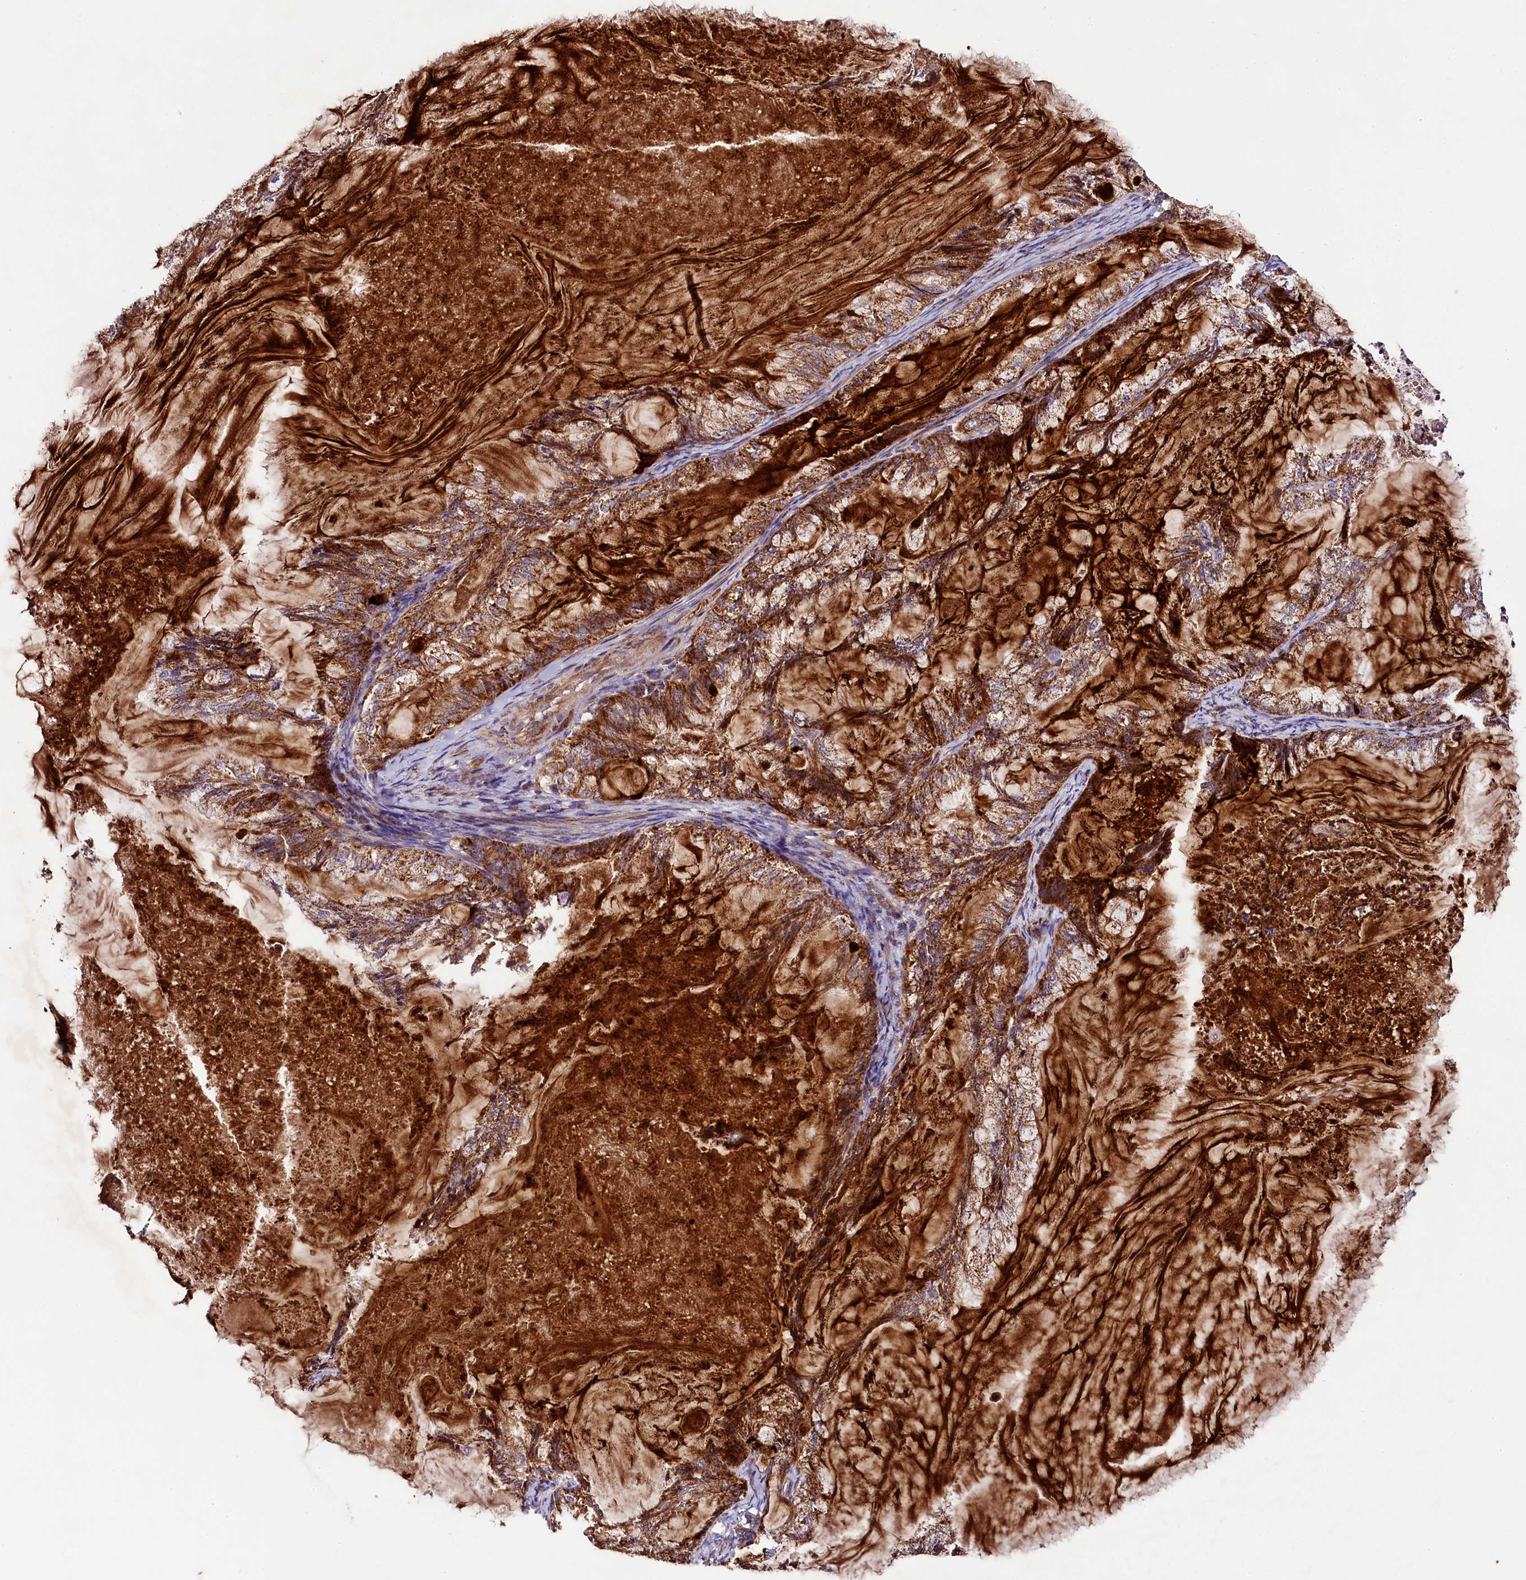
{"staining": {"intensity": "strong", "quantity": ">75%", "location": "cytoplasmic/membranous"}, "tissue": "endometrial cancer", "cell_type": "Tumor cells", "image_type": "cancer", "snomed": [{"axis": "morphology", "description": "Adenocarcinoma, NOS"}, {"axis": "topography", "description": "Endometrium"}], "caption": "This is a histology image of IHC staining of adenocarcinoma (endometrial), which shows strong expression in the cytoplasmic/membranous of tumor cells.", "gene": "CLYBL", "patient": {"sex": "female", "age": 86}}